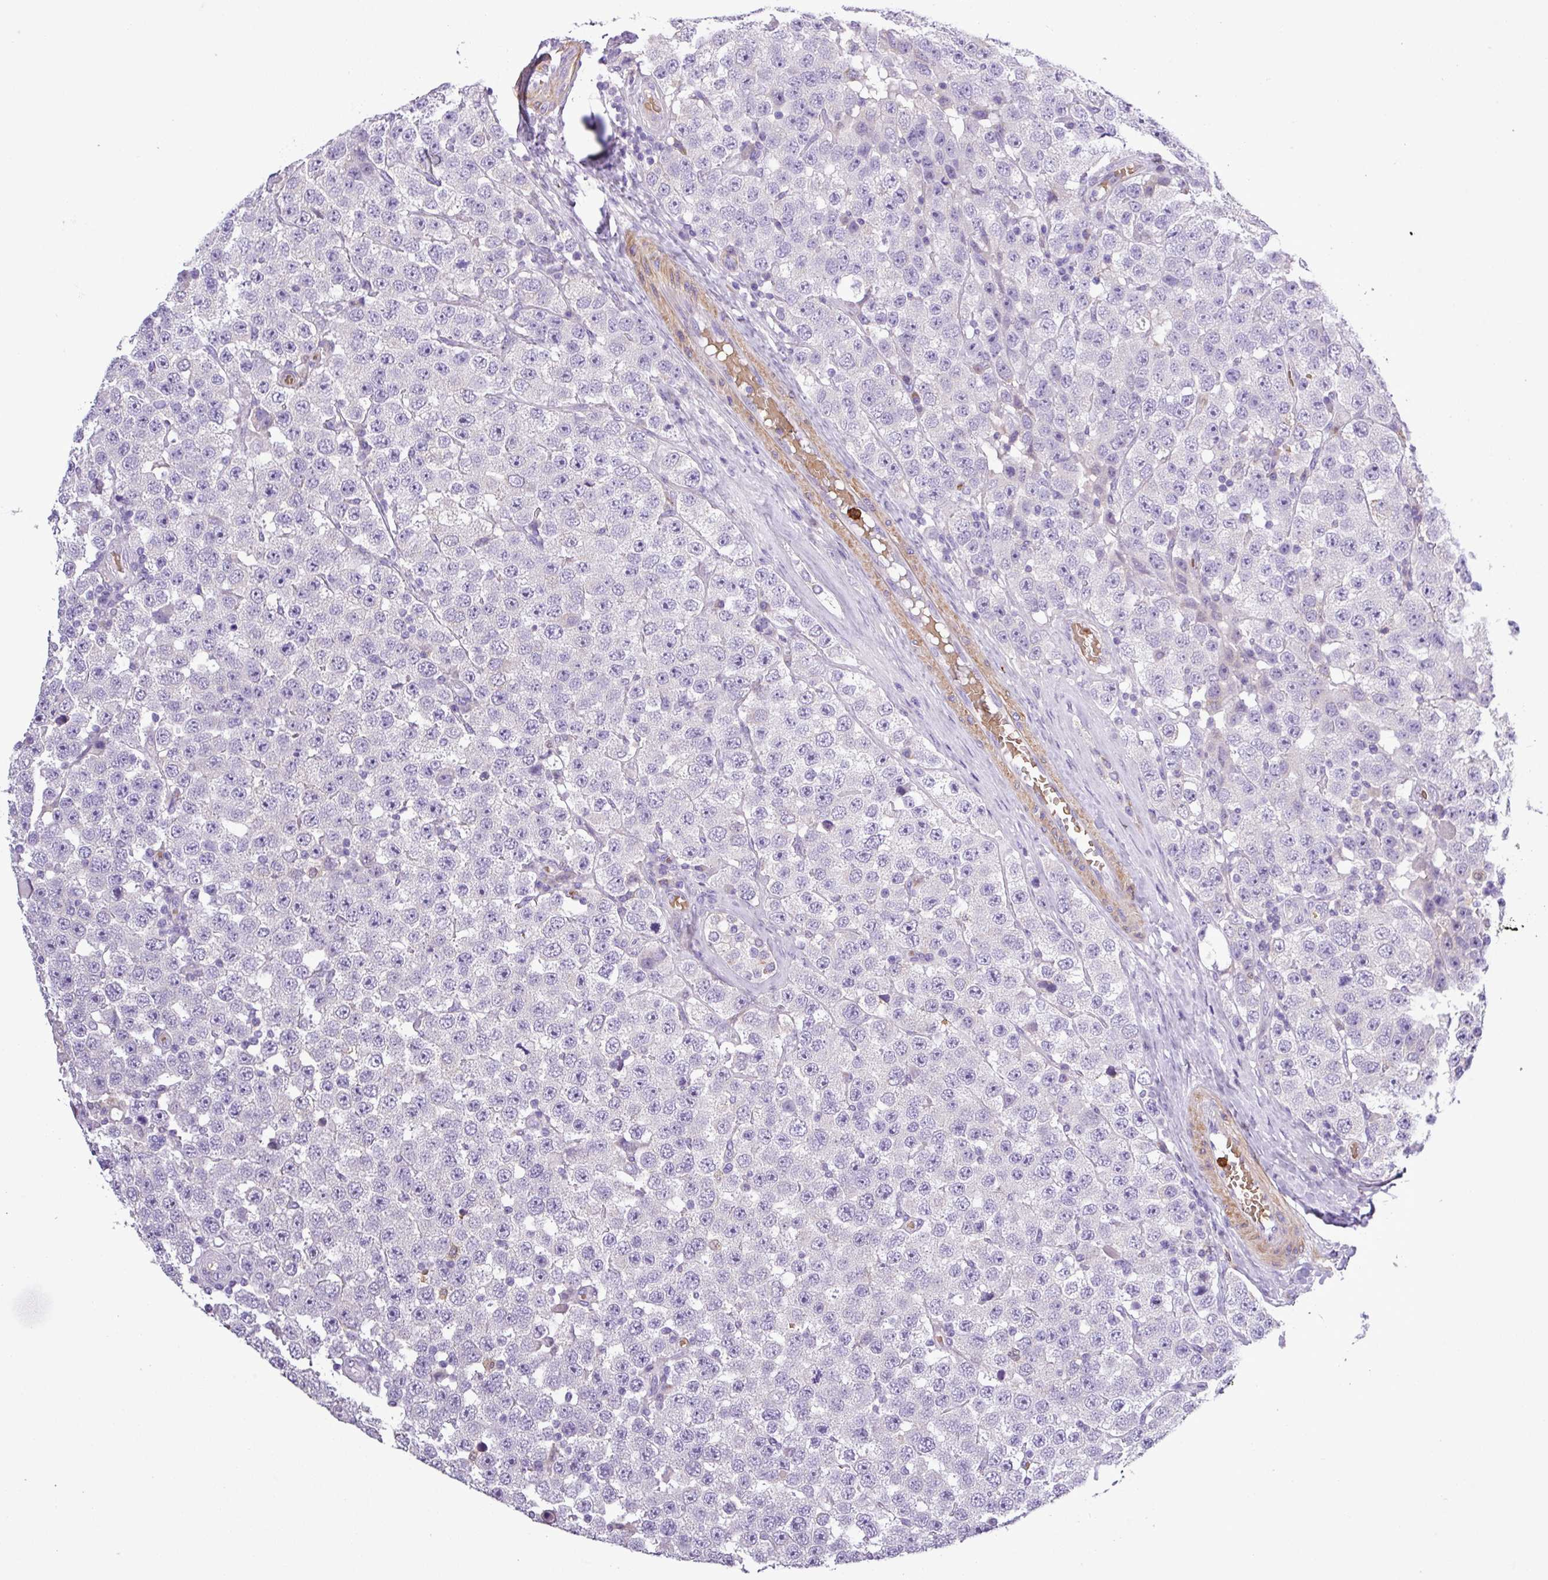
{"staining": {"intensity": "negative", "quantity": "none", "location": "none"}, "tissue": "testis cancer", "cell_type": "Tumor cells", "image_type": "cancer", "snomed": [{"axis": "morphology", "description": "Seminoma, NOS"}, {"axis": "topography", "description": "Testis"}], "caption": "IHC of testis seminoma reveals no staining in tumor cells.", "gene": "MGAT4B", "patient": {"sex": "male", "age": 28}}